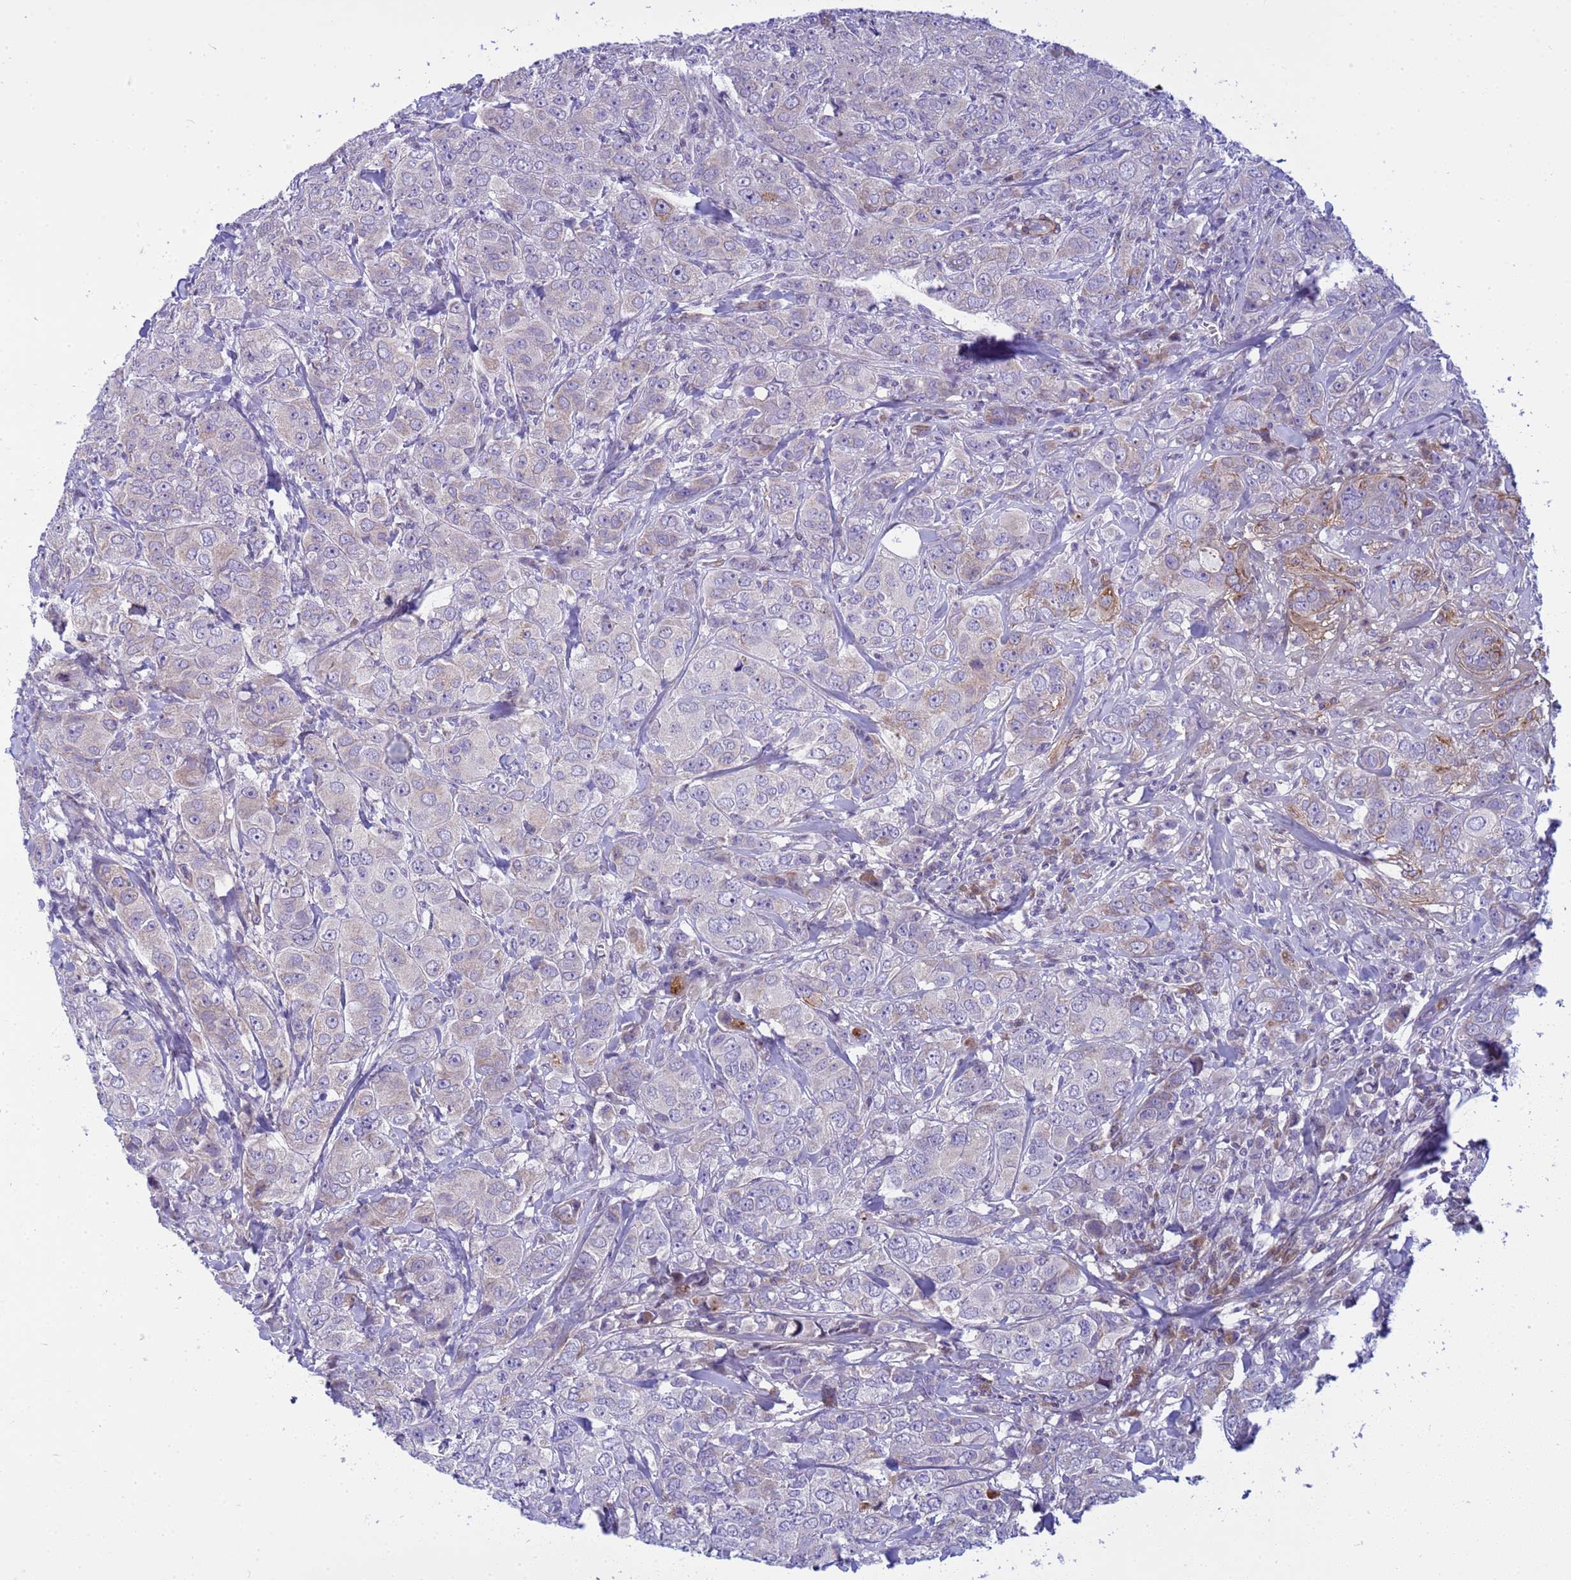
{"staining": {"intensity": "negative", "quantity": "none", "location": "none"}, "tissue": "breast cancer", "cell_type": "Tumor cells", "image_type": "cancer", "snomed": [{"axis": "morphology", "description": "Duct carcinoma"}, {"axis": "topography", "description": "Breast"}], "caption": "Tumor cells are negative for protein expression in human breast cancer.", "gene": "P2RX7", "patient": {"sex": "female", "age": 43}}